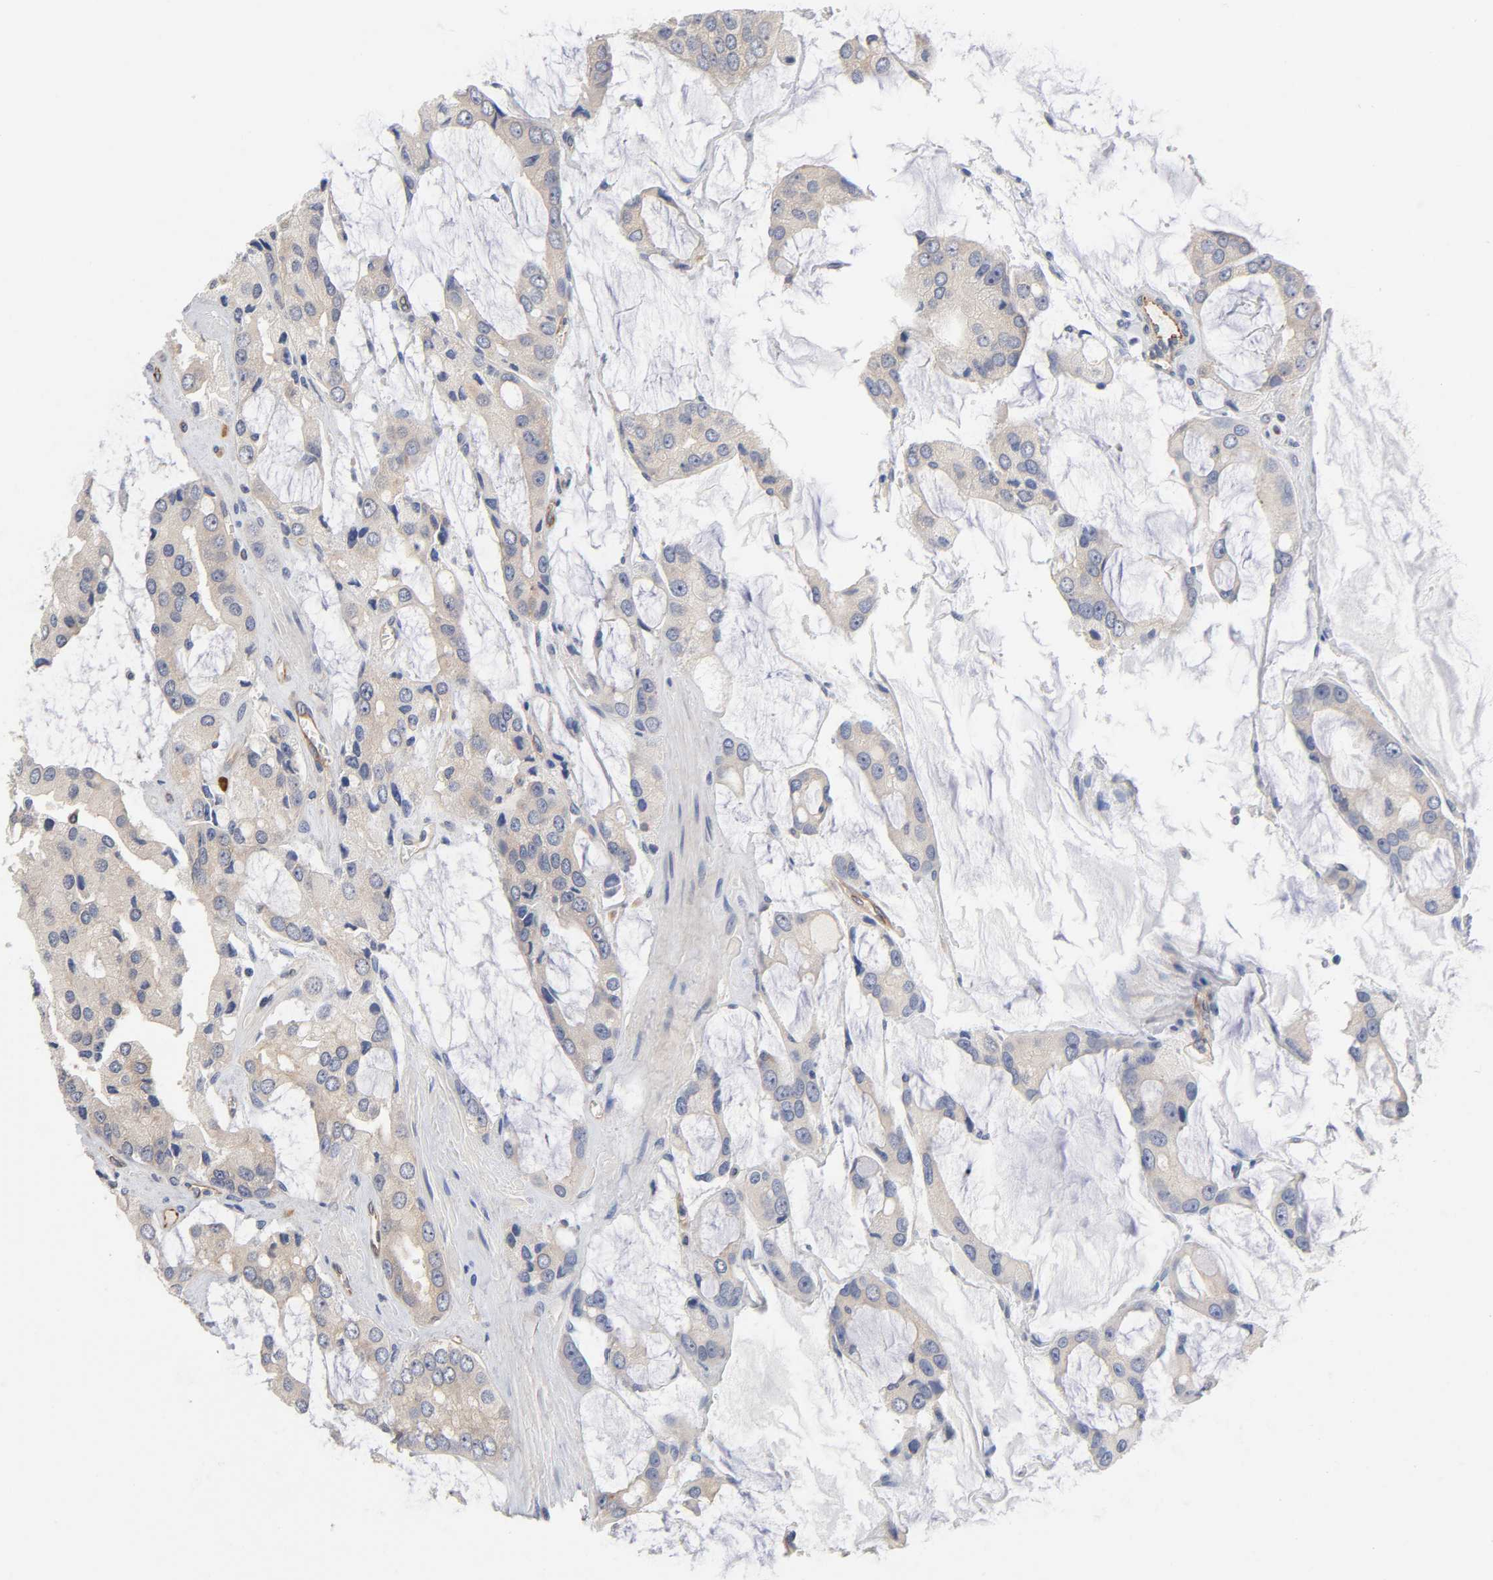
{"staining": {"intensity": "weak", "quantity": ">75%", "location": "cytoplasmic/membranous"}, "tissue": "prostate cancer", "cell_type": "Tumor cells", "image_type": "cancer", "snomed": [{"axis": "morphology", "description": "Adenocarcinoma, High grade"}, {"axis": "topography", "description": "Prostate"}], "caption": "Weak cytoplasmic/membranous protein expression is appreciated in approximately >75% of tumor cells in prostate cancer.", "gene": "RAB13", "patient": {"sex": "male", "age": 67}}